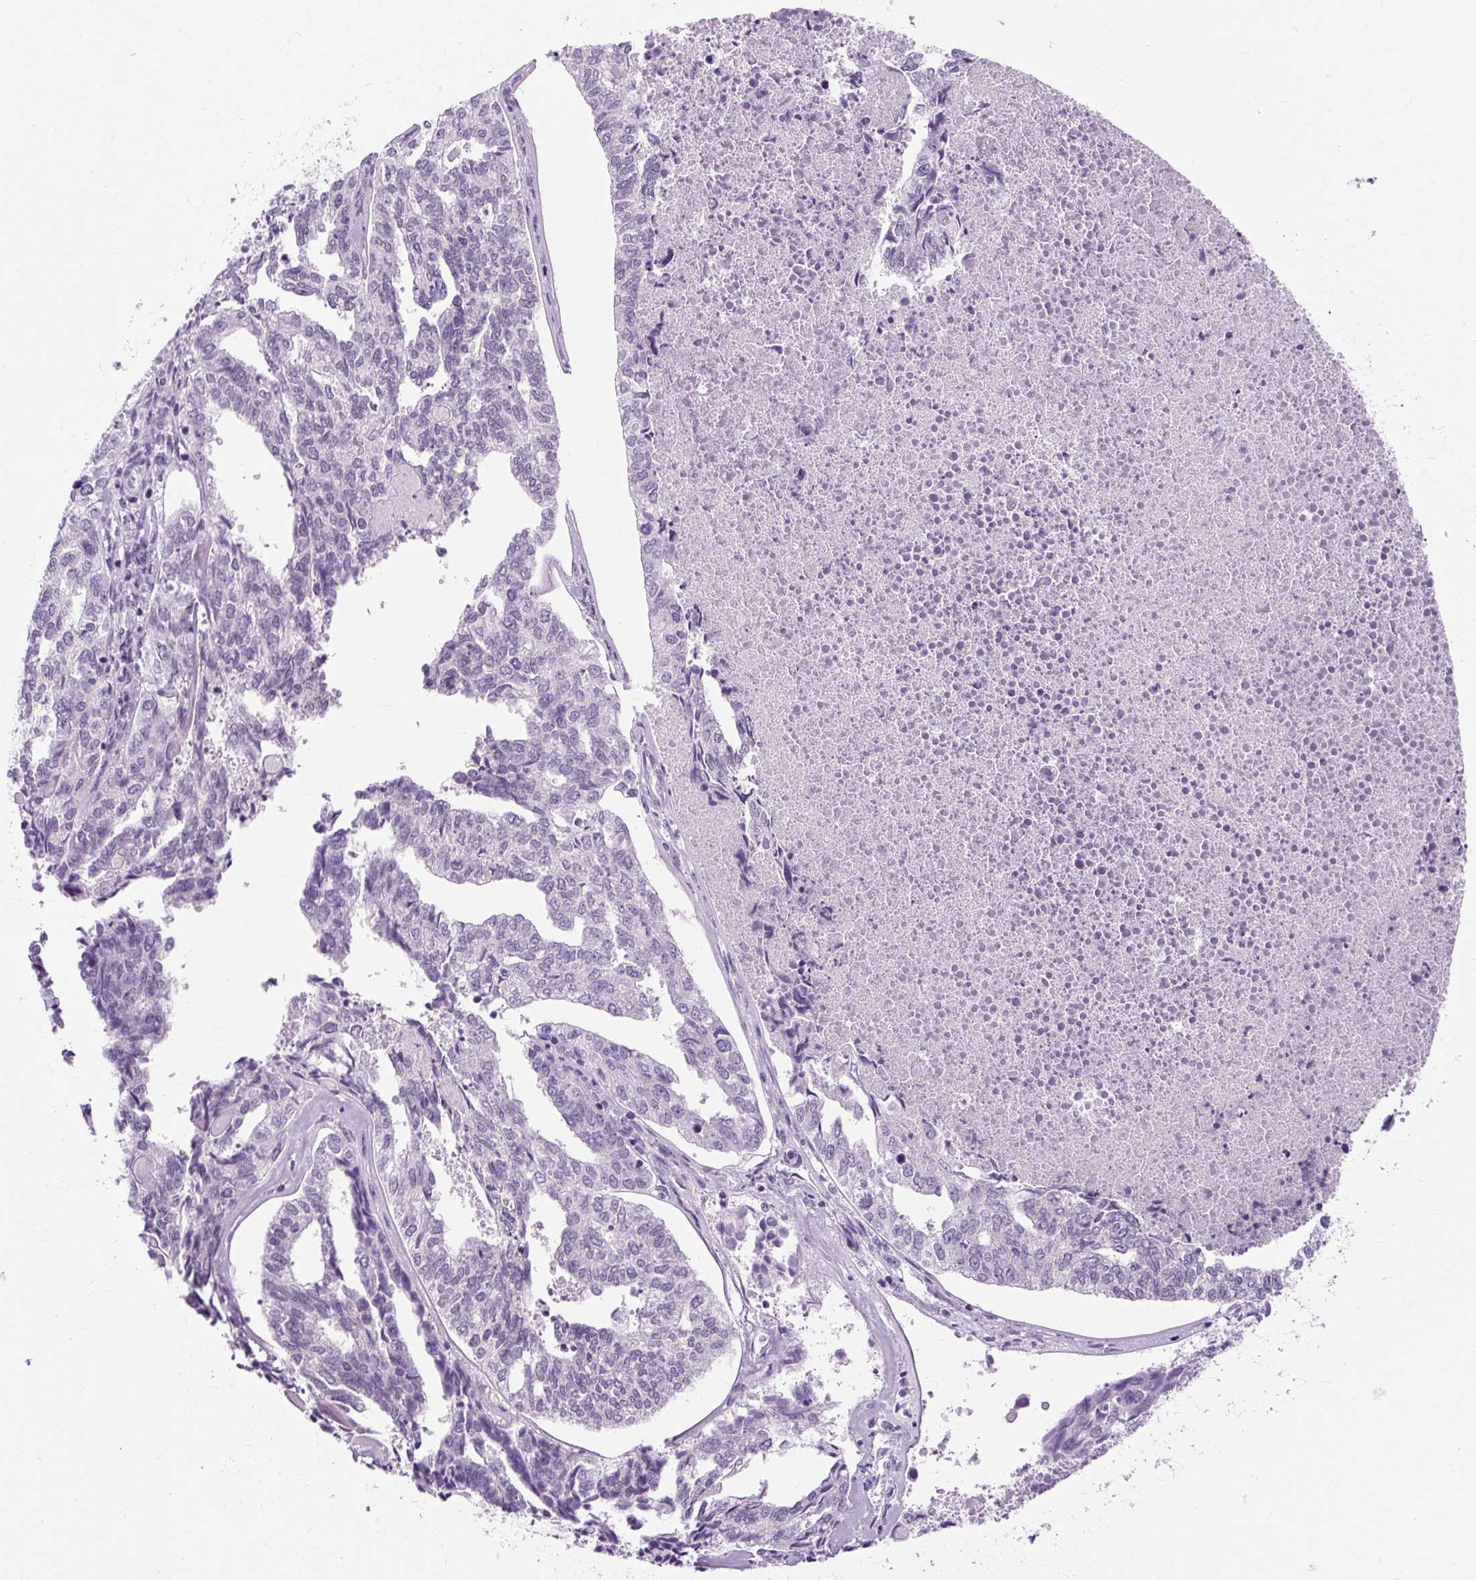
{"staining": {"intensity": "negative", "quantity": "none", "location": "none"}, "tissue": "endometrial cancer", "cell_type": "Tumor cells", "image_type": "cancer", "snomed": [{"axis": "morphology", "description": "Adenocarcinoma, NOS"}, {"axis": "topography", "description": "Endometrium"}], "caption": "Histopathology image shows no protein staining in tumor cells of endometrial cancer (adenocarcinoma) tissue.", "gene": "RYBP", "patient": {"sex": "female", "age": 73}}